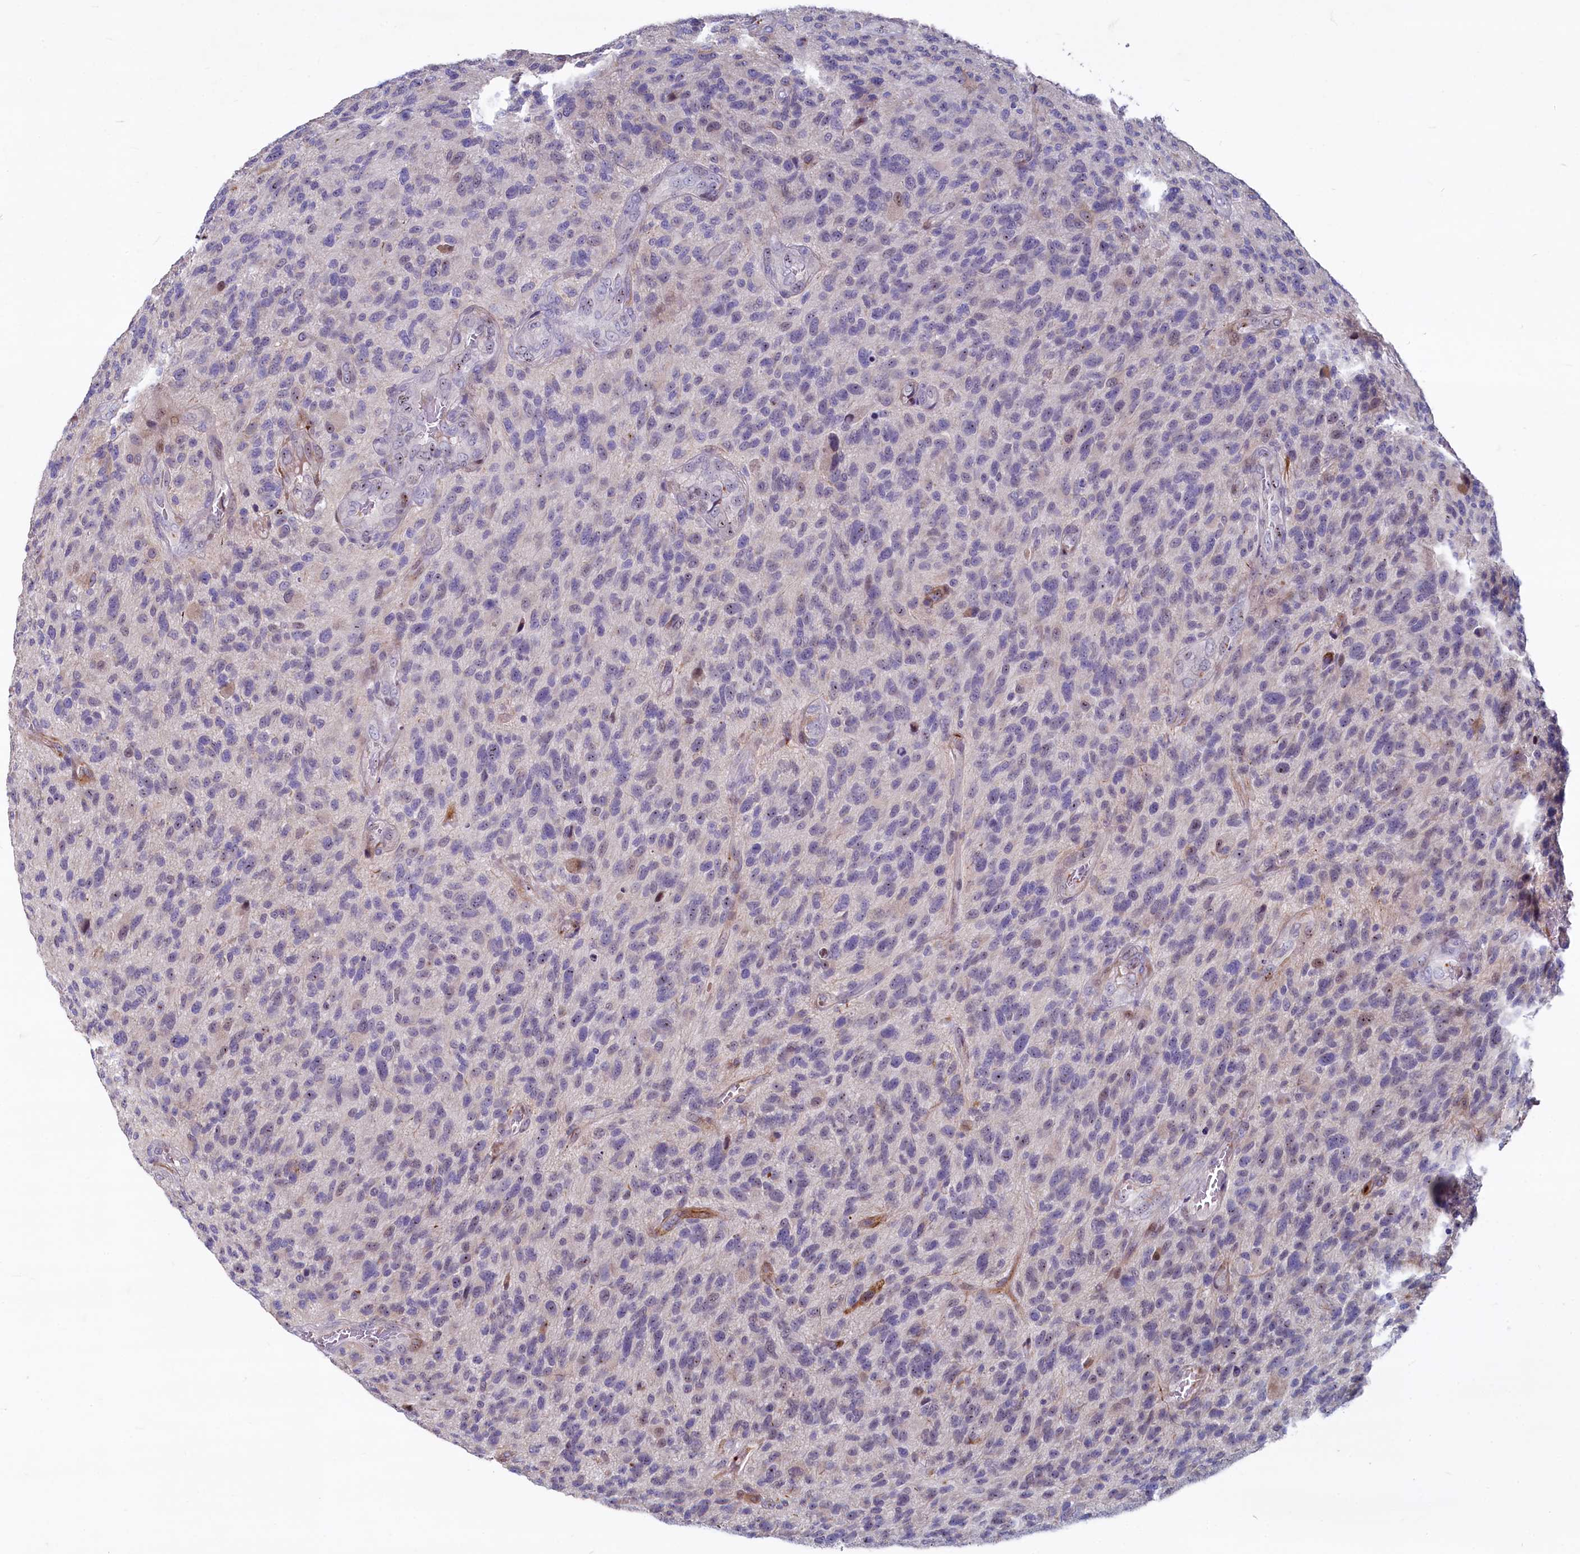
{"staining": {"intensity": "negative", "quantity": "none", "location": "none"}, "tissue": "glioma", "cell_type": "Tumor cells", "image_type": "cancer", "snomed": [{"axis": "morphology", "description": "Glioma, malignant, High grade"}, {"axis": "topography", "description": "Brain"}], "caption": "The micrograph demonstrates no staining of tumor cells in glioma.", "gene": "ASXL3", "patient": {"sex": "male", "age": 47}}